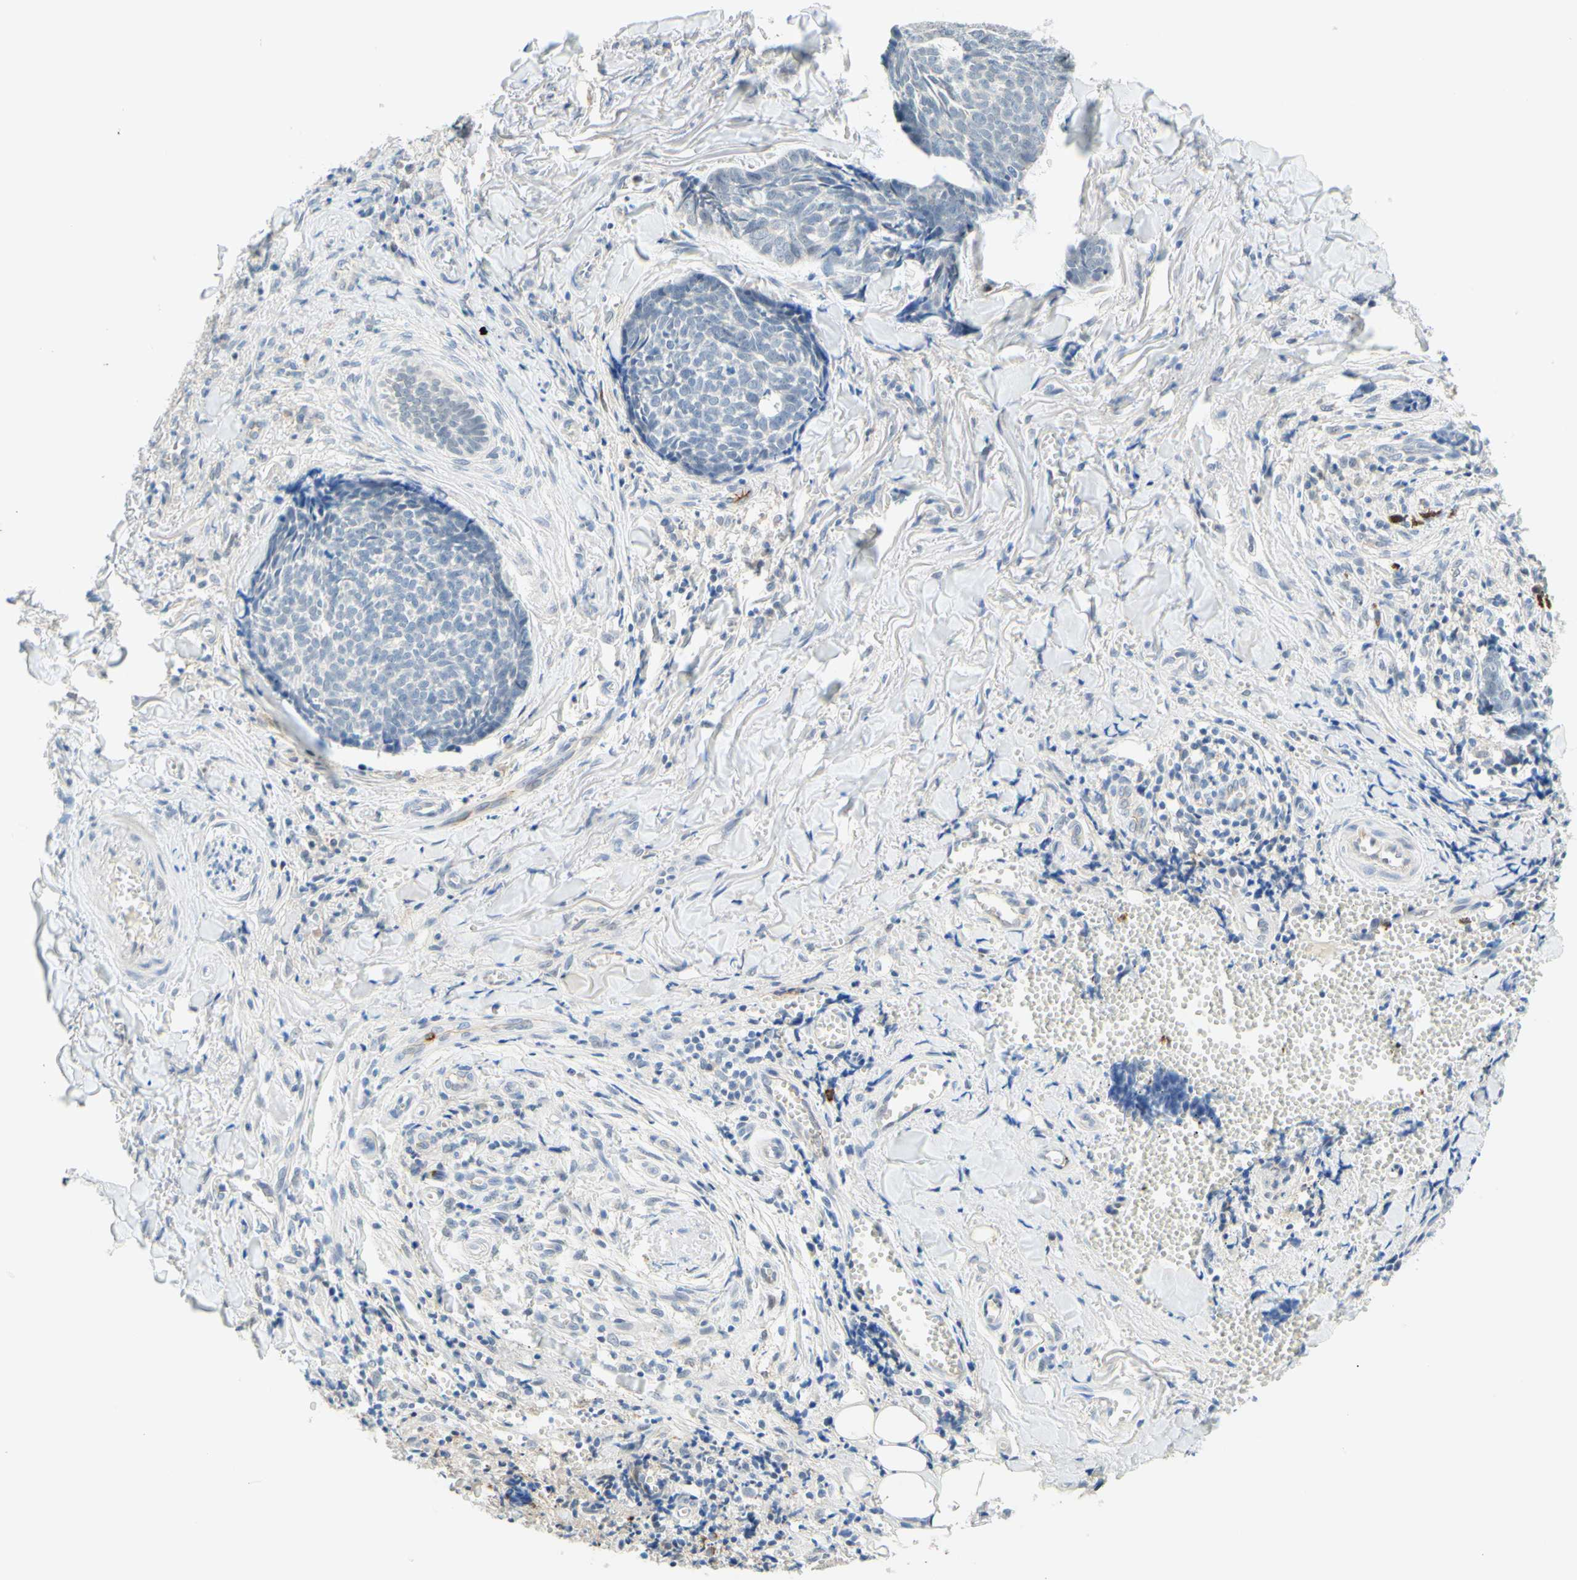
{"staining": {"intensity": "negative", "quantity": "none", "location": "none"}, "tissue": "skin cancer", "cell_type": "Tumor cells", "image_type": "cancer", "snomed": [{"axis": "morphology", "description": "Basal cell carcinoma"}, {"axis": "topography", "description": "Skin"}], "caption": "The micrograph exhibits no significant staining in tumor cells of skin cancer (basal cell carcinoma).", "gene": "TREM2", "patient": {"sex": "male", "age": 84}}